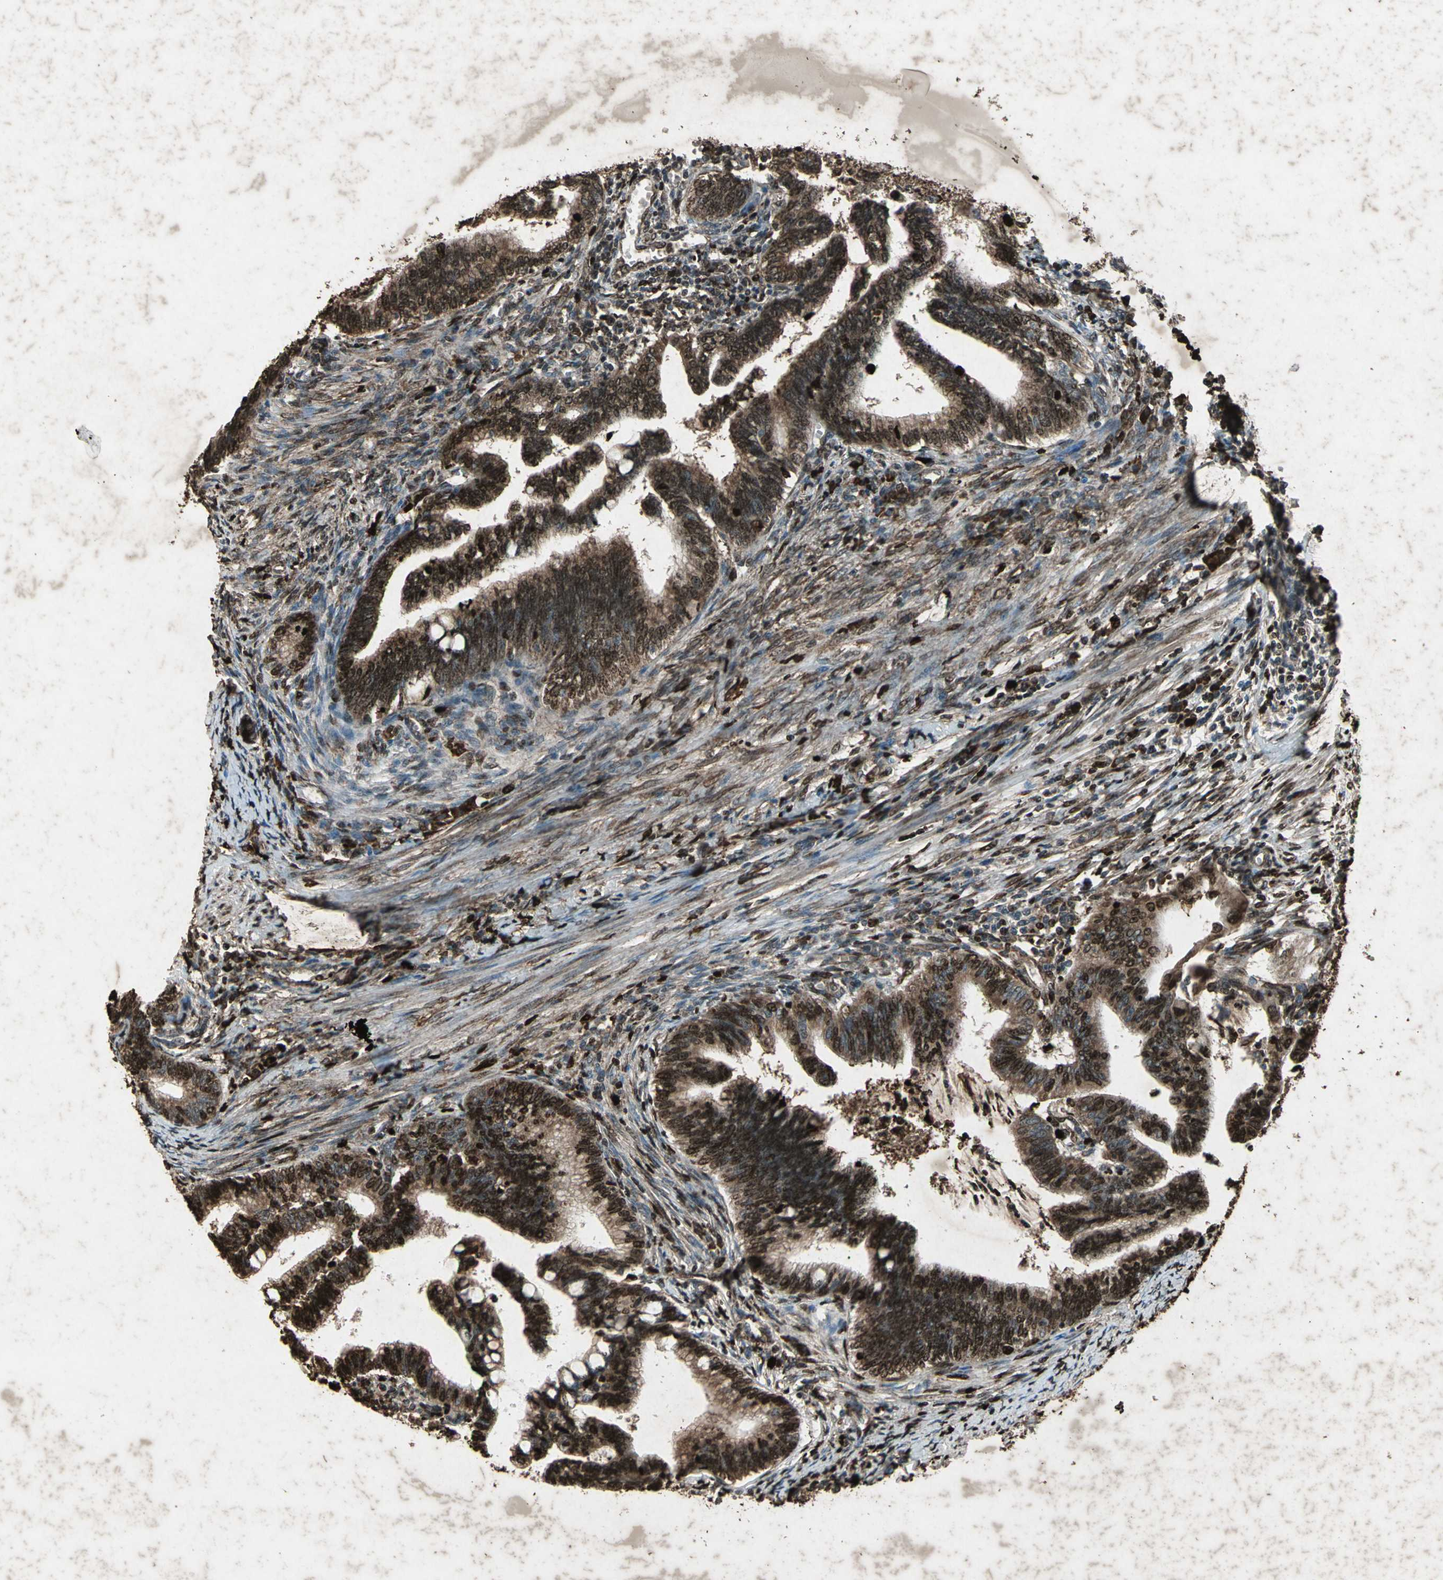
{"staining": {"intensity": "strong", "quantity": ">75%", "location": "cytoplasmic/membranous,nuclear"}, "tissue": "cervical cancer", "cell_type": "Tumor cells", "image_type": "cancer", "snomed": [{"axis": "morphology", "description": "Adenocarcinoma, NOS"}, {"axis": "topography", "description": "Cervix"}], "caption": "Tumor cells demonstrate high levels of strong cytoplasmic/membranous and nuclear staining in approximately >75% of cells in human cervical cancer. (DAB (3,3'-diaminobenzidine) = brown stain, brightfield microscopy at high magnification).", "gene": "SEPTIN4", "patient": {"sex": "female", "age": 36}}